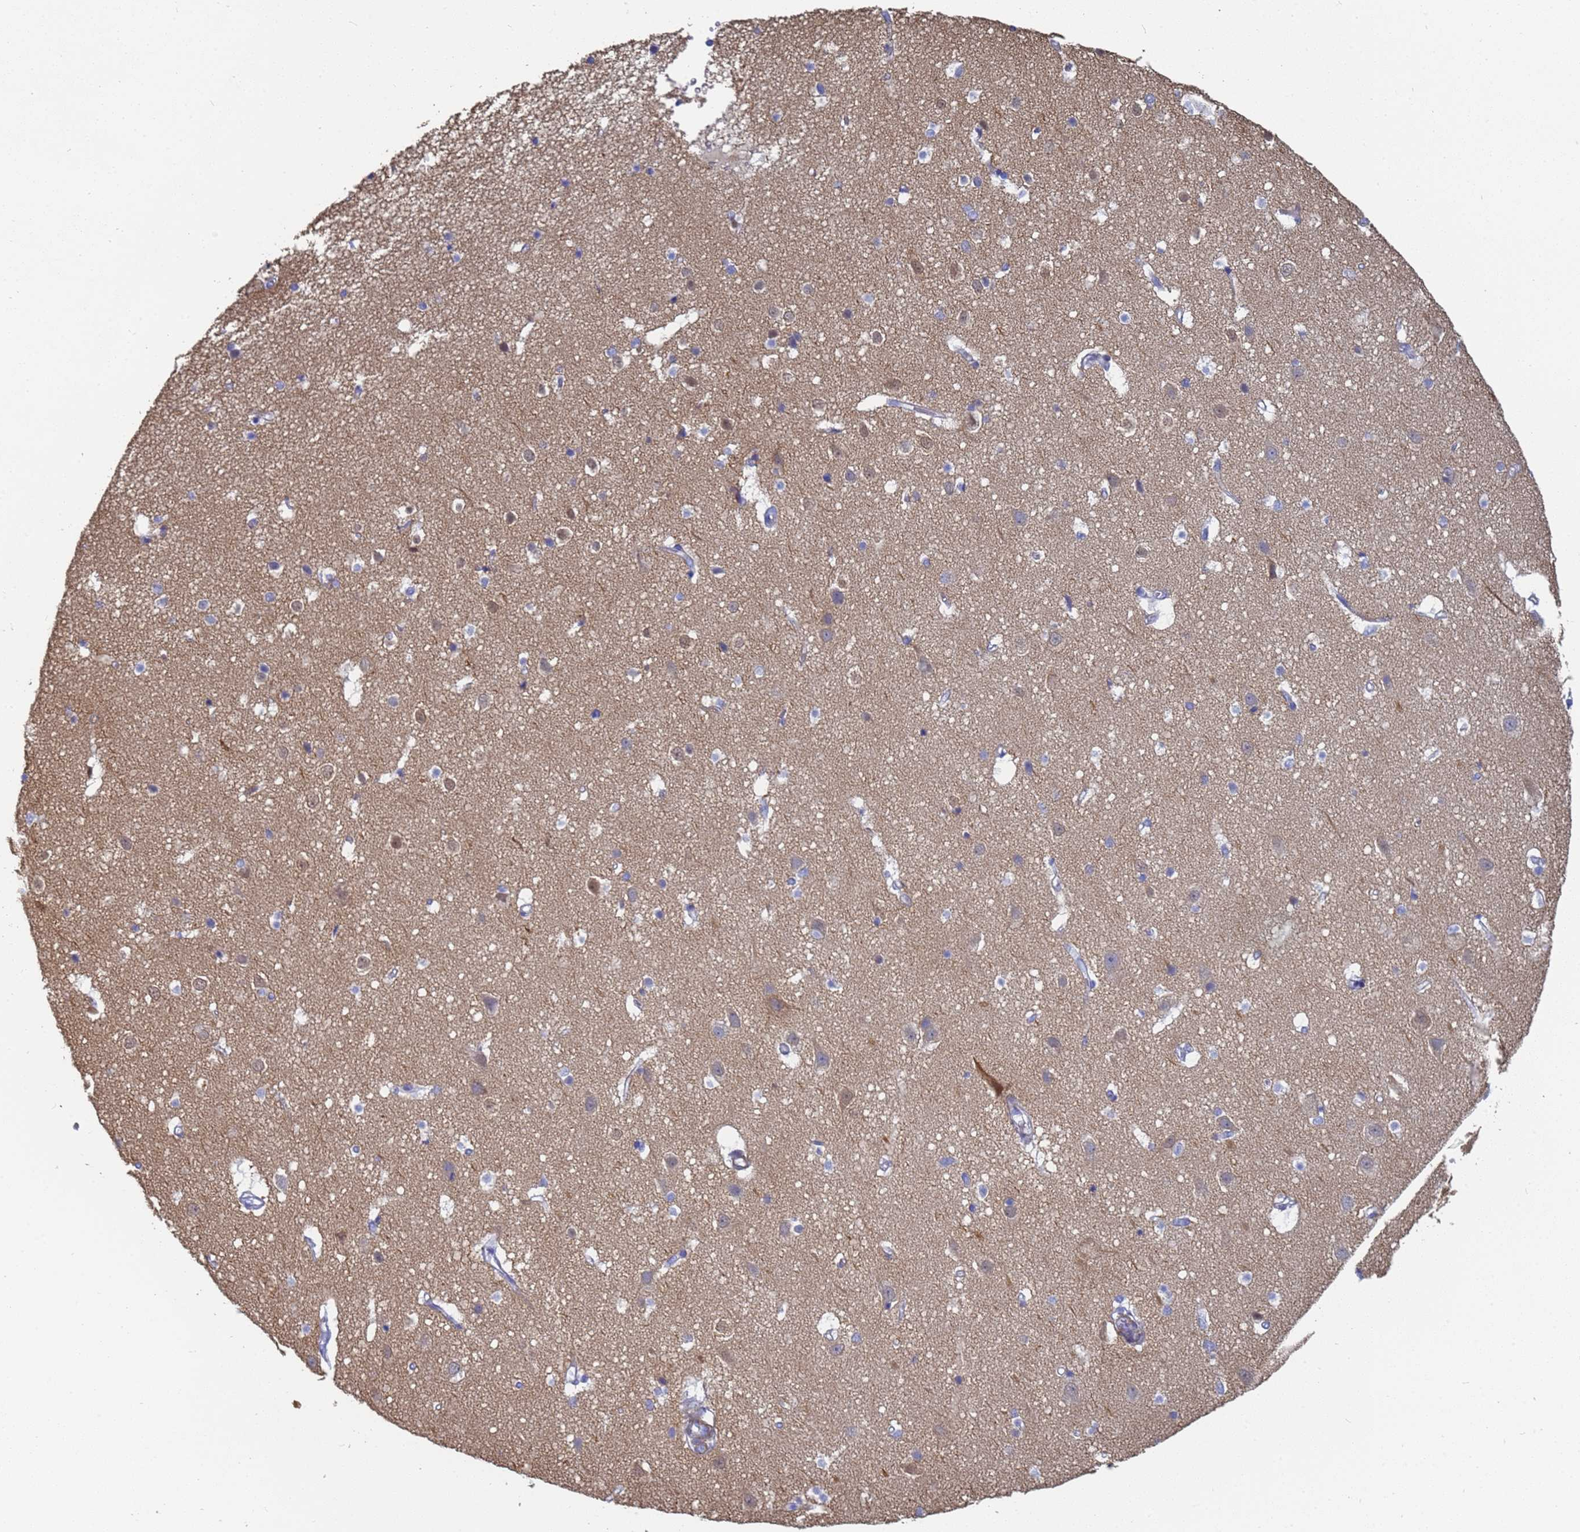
{"staining": {"intensity": "moderate", "quantity": "<25%", "location": "cytoplasmic/membranous"}, "tissue": "cerebral cortex", "cell_type": "Endothelial cells", "image_type": "normal", "snomed": [{"axis": "morphology", "description": "Normal tissue, NOS"}, {"axis": "topography", "description": "Cerebral cortex"}], "caption": "Immunohistochemistry (IHC) (DAB) staining of unremarkable human cerebral cortex shows moderate cytoplasmic/membranous protein staining in approximately <25% of endothelial cells.", "gene": "ENSG00000198211", "patient": {"sex": "male", "age": 54}}